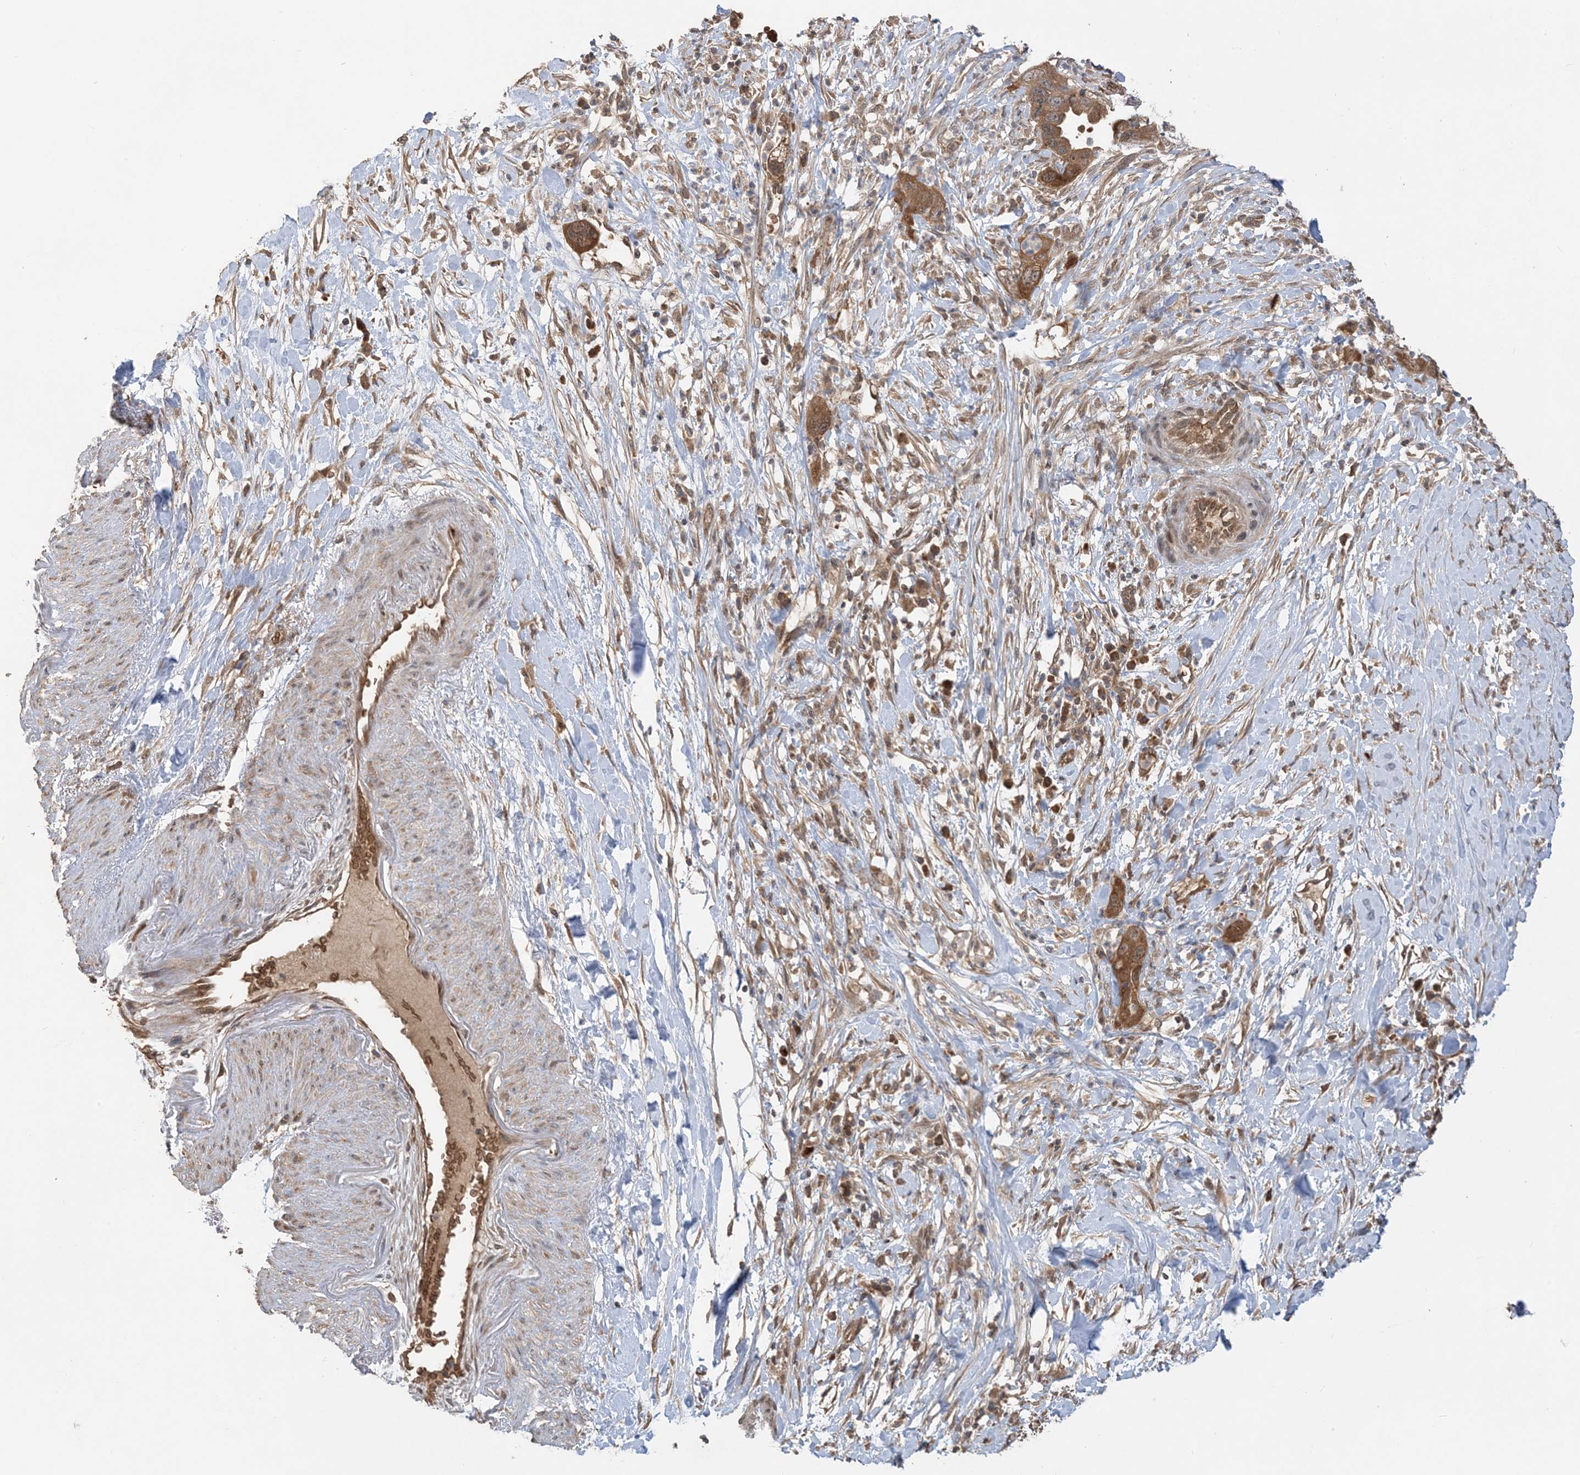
{"staining": {"intensity": "strong", "quantity": ">75%", "location": "cytoplasmic/membranous"}, "tissue": "pancreatic cancer", "cell_type": "Tumor cells", "image_type": "cancer", "snomed": [{"axis": "morphology", "description": "Adenocarcinoma, NOS"}, {"axis": "topography", "description": "Pancreas"}], "caption": "Strong cytoplasmic/membranous expression for a protein is appreciated in about >75% of tumor cells of pancreatic cancer using immunohistochemistry.", "gene": "PUSL1", "patient": {"sex": "female", "age": 71}}